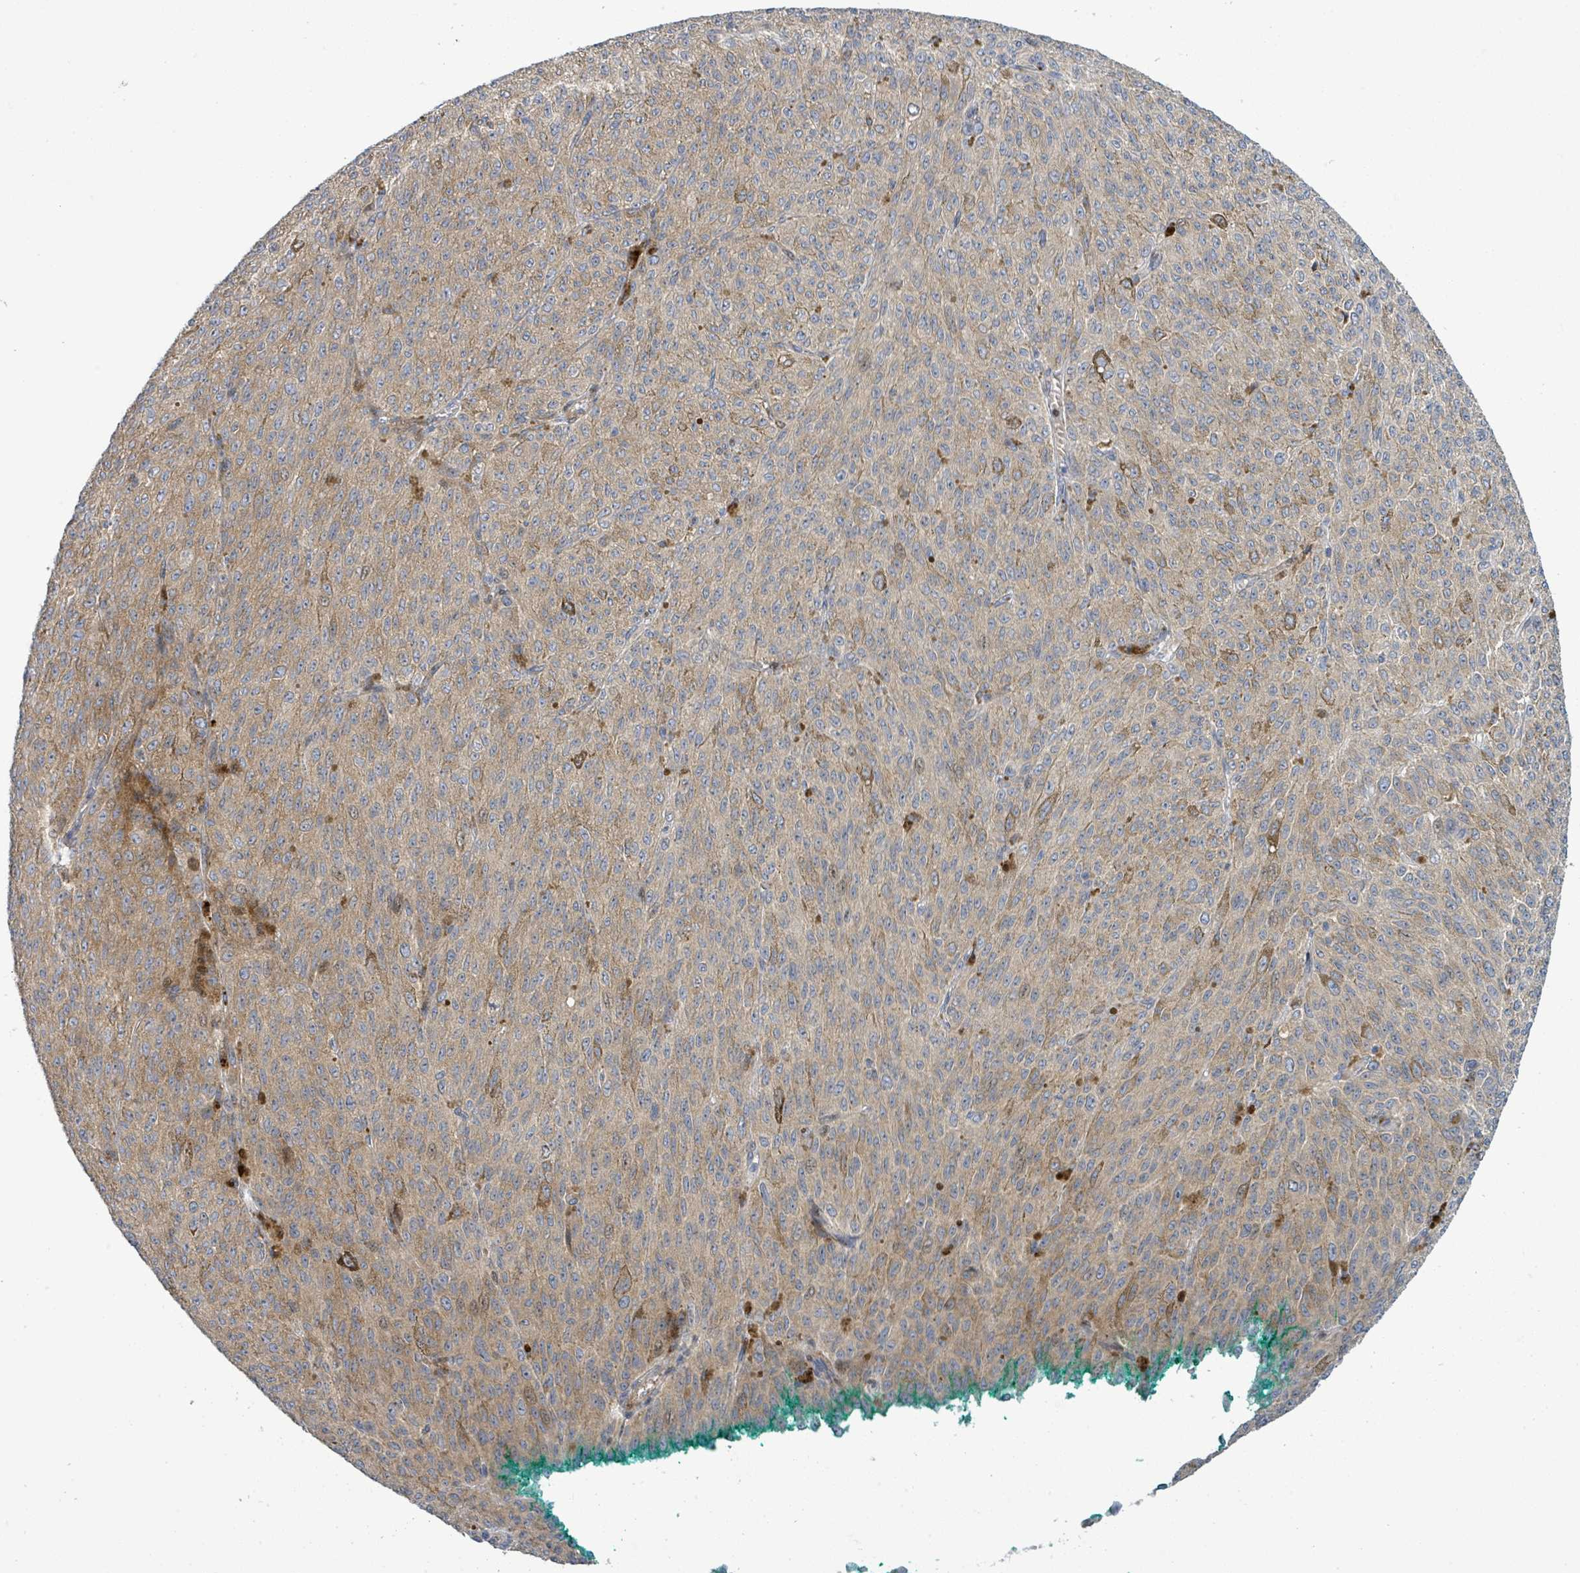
{"staining": {"intensity": "moderate", "quantity": "<25%", "location": "cytoplasmic/membranous"}, "tissue": "melanoma", "cell_type": "Tumor cells", "image_type": "cancer", "snomed": [{"axis": "morphology", "description": "Malignant melanoma, NOS"}, {"axis": "topography", "description": "Skin"}], "caption": "There is low levels of moderate cytoplasmic/membranous expression in tumor cells of melanoma, as demonstrated by immunohistochemical staining (brown color).", "gene": "CFAP210", "patient": {"sex": "female", "age": 52}}